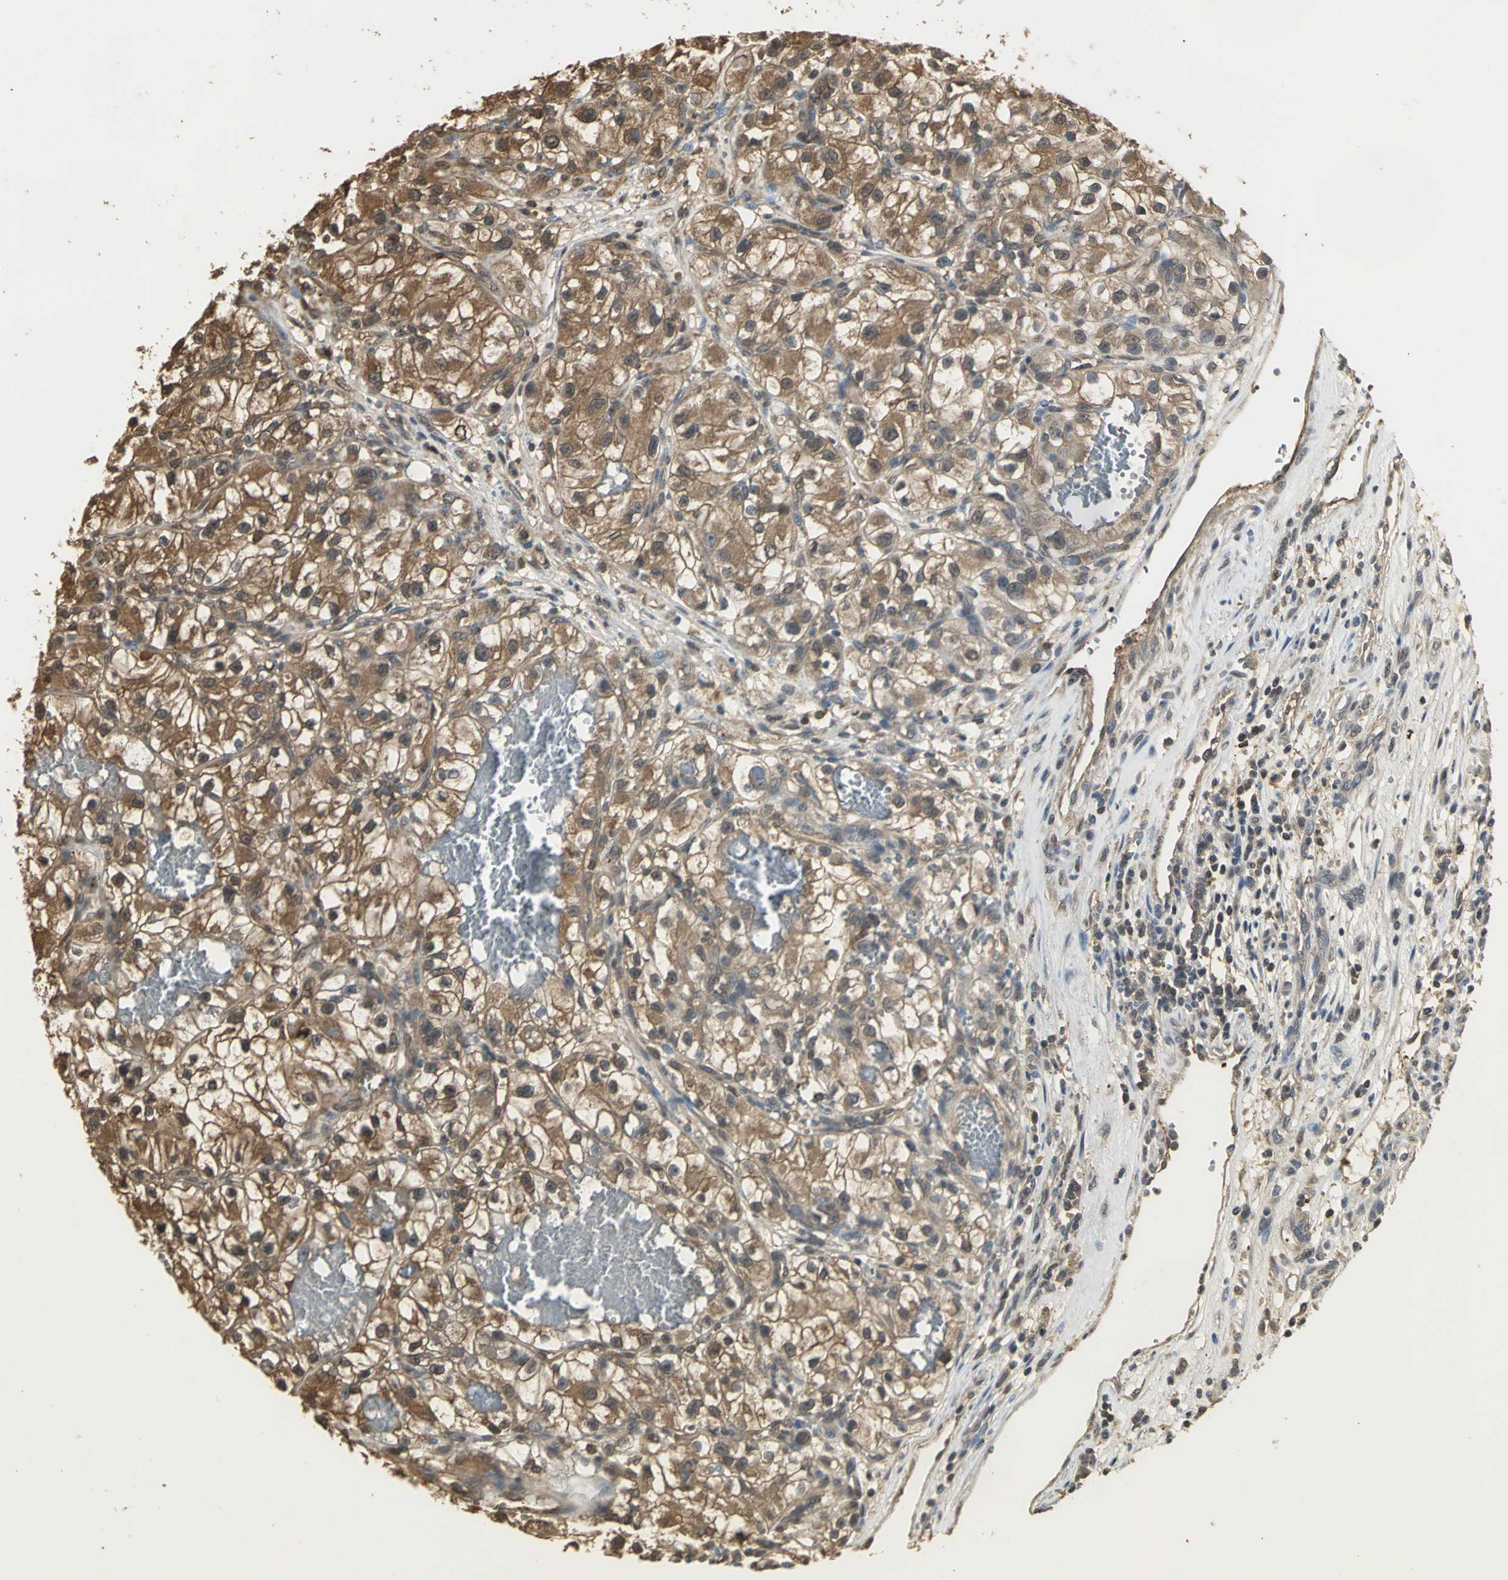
{"staining": {"intensity": "moderate", "quantity": ">75%", "location": "cytoplasmic/membranous"}, "tissue": "renal cancer", "cell_type": "Tumor cells", "image_type": "cancer", "snomed": [{"axis": "morphology", "description": "Adenocarcinoma, NOS"}, {"axis": "topography", "description": "Kidney"}], "caption": "An image of renal adenocarcinoma stained for a protein demonstrates moderate cytoplasmic/membranous brown staining in tumor cells.", "gene": "PARK7", "patient": {"sex": "female", "age": 57}}